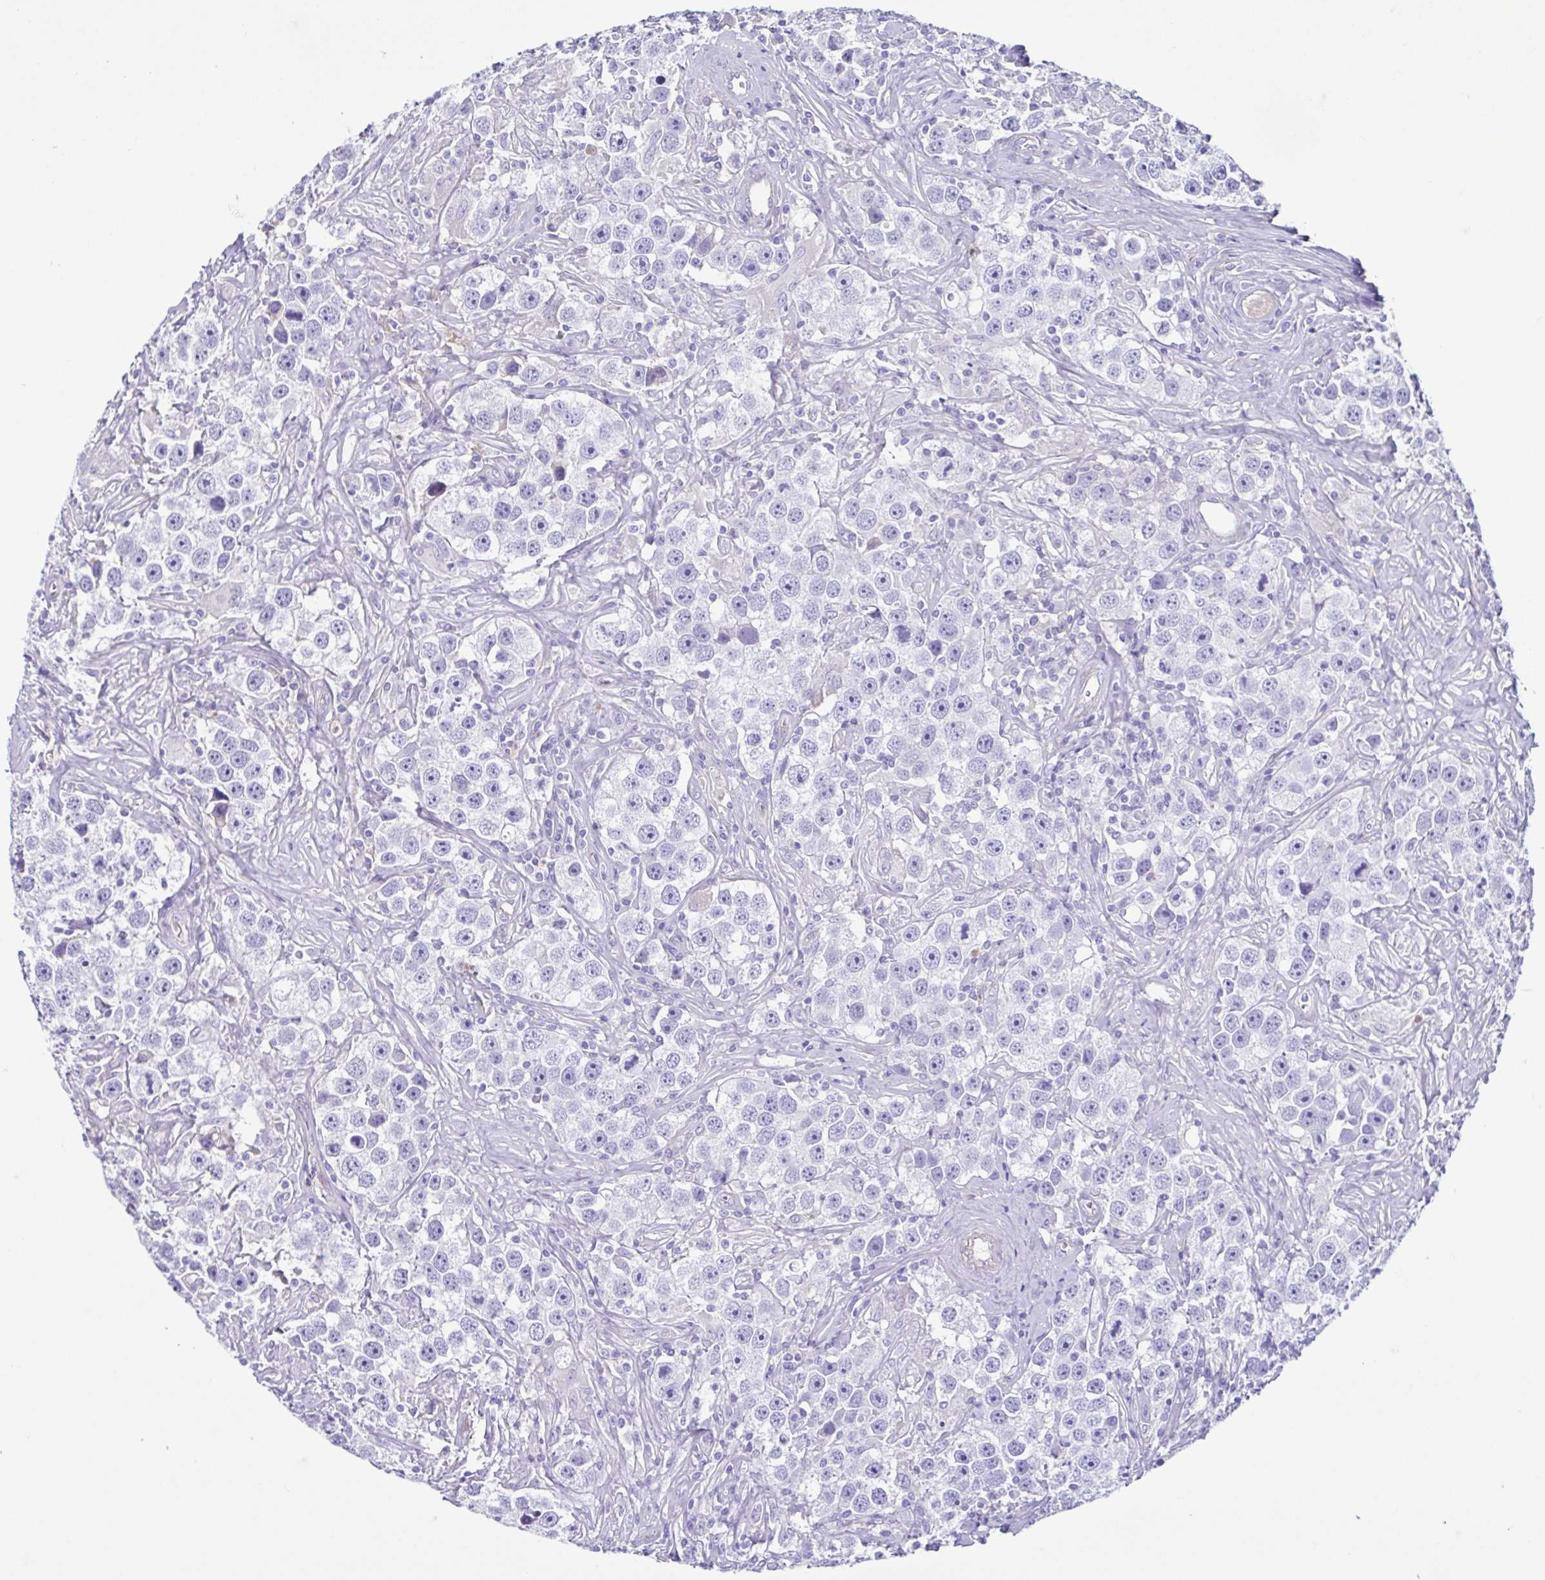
{"staining": {"intensity": "negative", "quantity": "none", "location": "none"}, "tissue": "testis cancer", "cell_type": "Tumor cells", "image_type": "cancer", "snomed": [{"axis": "morphology", "description": "Seminoma, NOS"}, {"axis": "topography", "description": "Testis"}], "caption": "Histopathology image shows no significant protein positivity in tumor cells of testis cancer (seminoma). Nuclei are stained in blue.", "gene": "CYP11B1", "patient": {"sex": "male", "age": 49}}